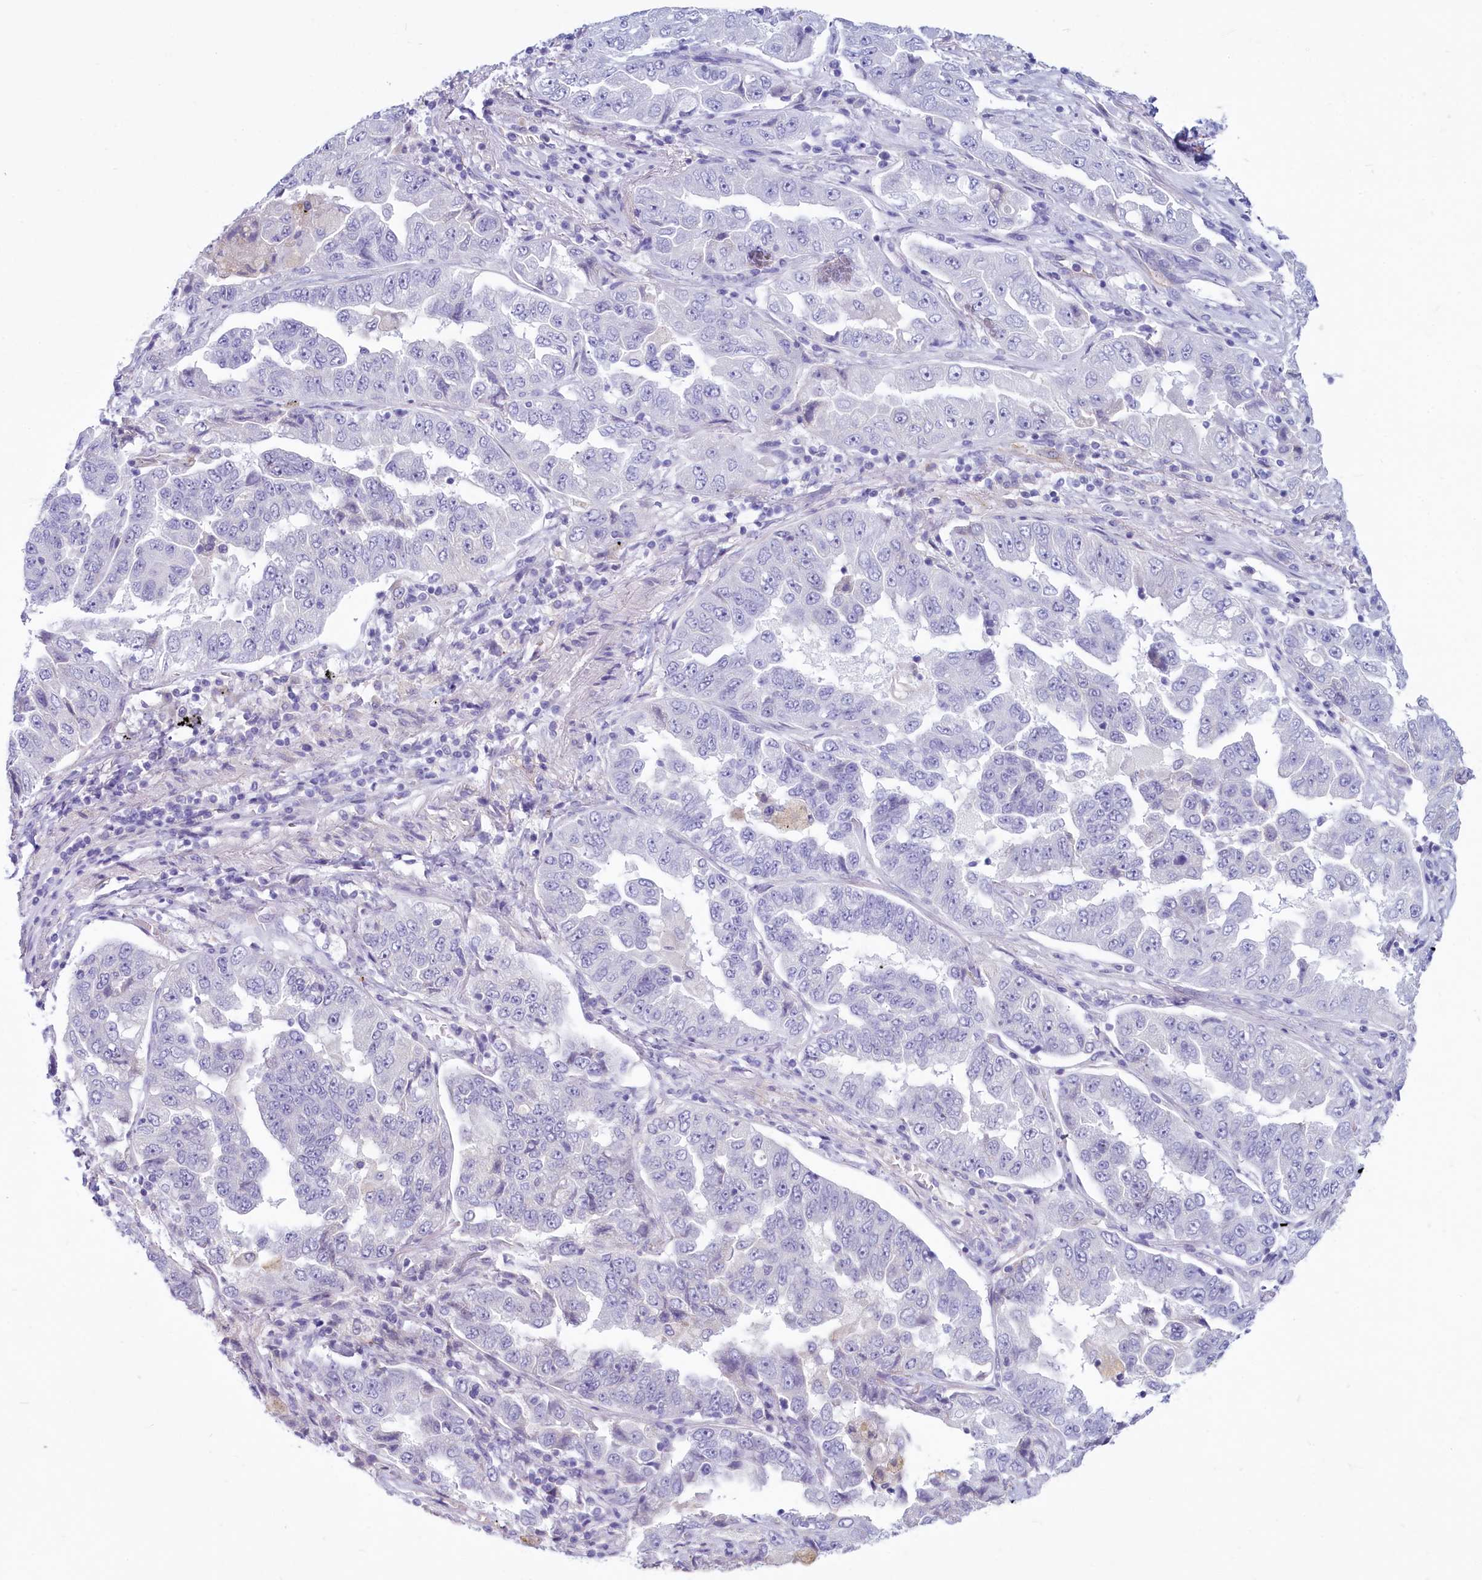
{"staining": {"intensity": "negative", "quantity": "none", "location": "none"}, "tissue": "lung cancer", "cell_type": "Tumor cells", "image_type": "cancer", "snomed": [{"axis": "morphology", "description": "Adenocarcinoma, NOS"}, {"axis": "topography", "description": "Lung"}], "caption": "Image shows no protein expression in tumor cells of lung adenocarcinoma tissue.", "gene": "PROCR", "patient": {"sex": "female", "age": 51}}